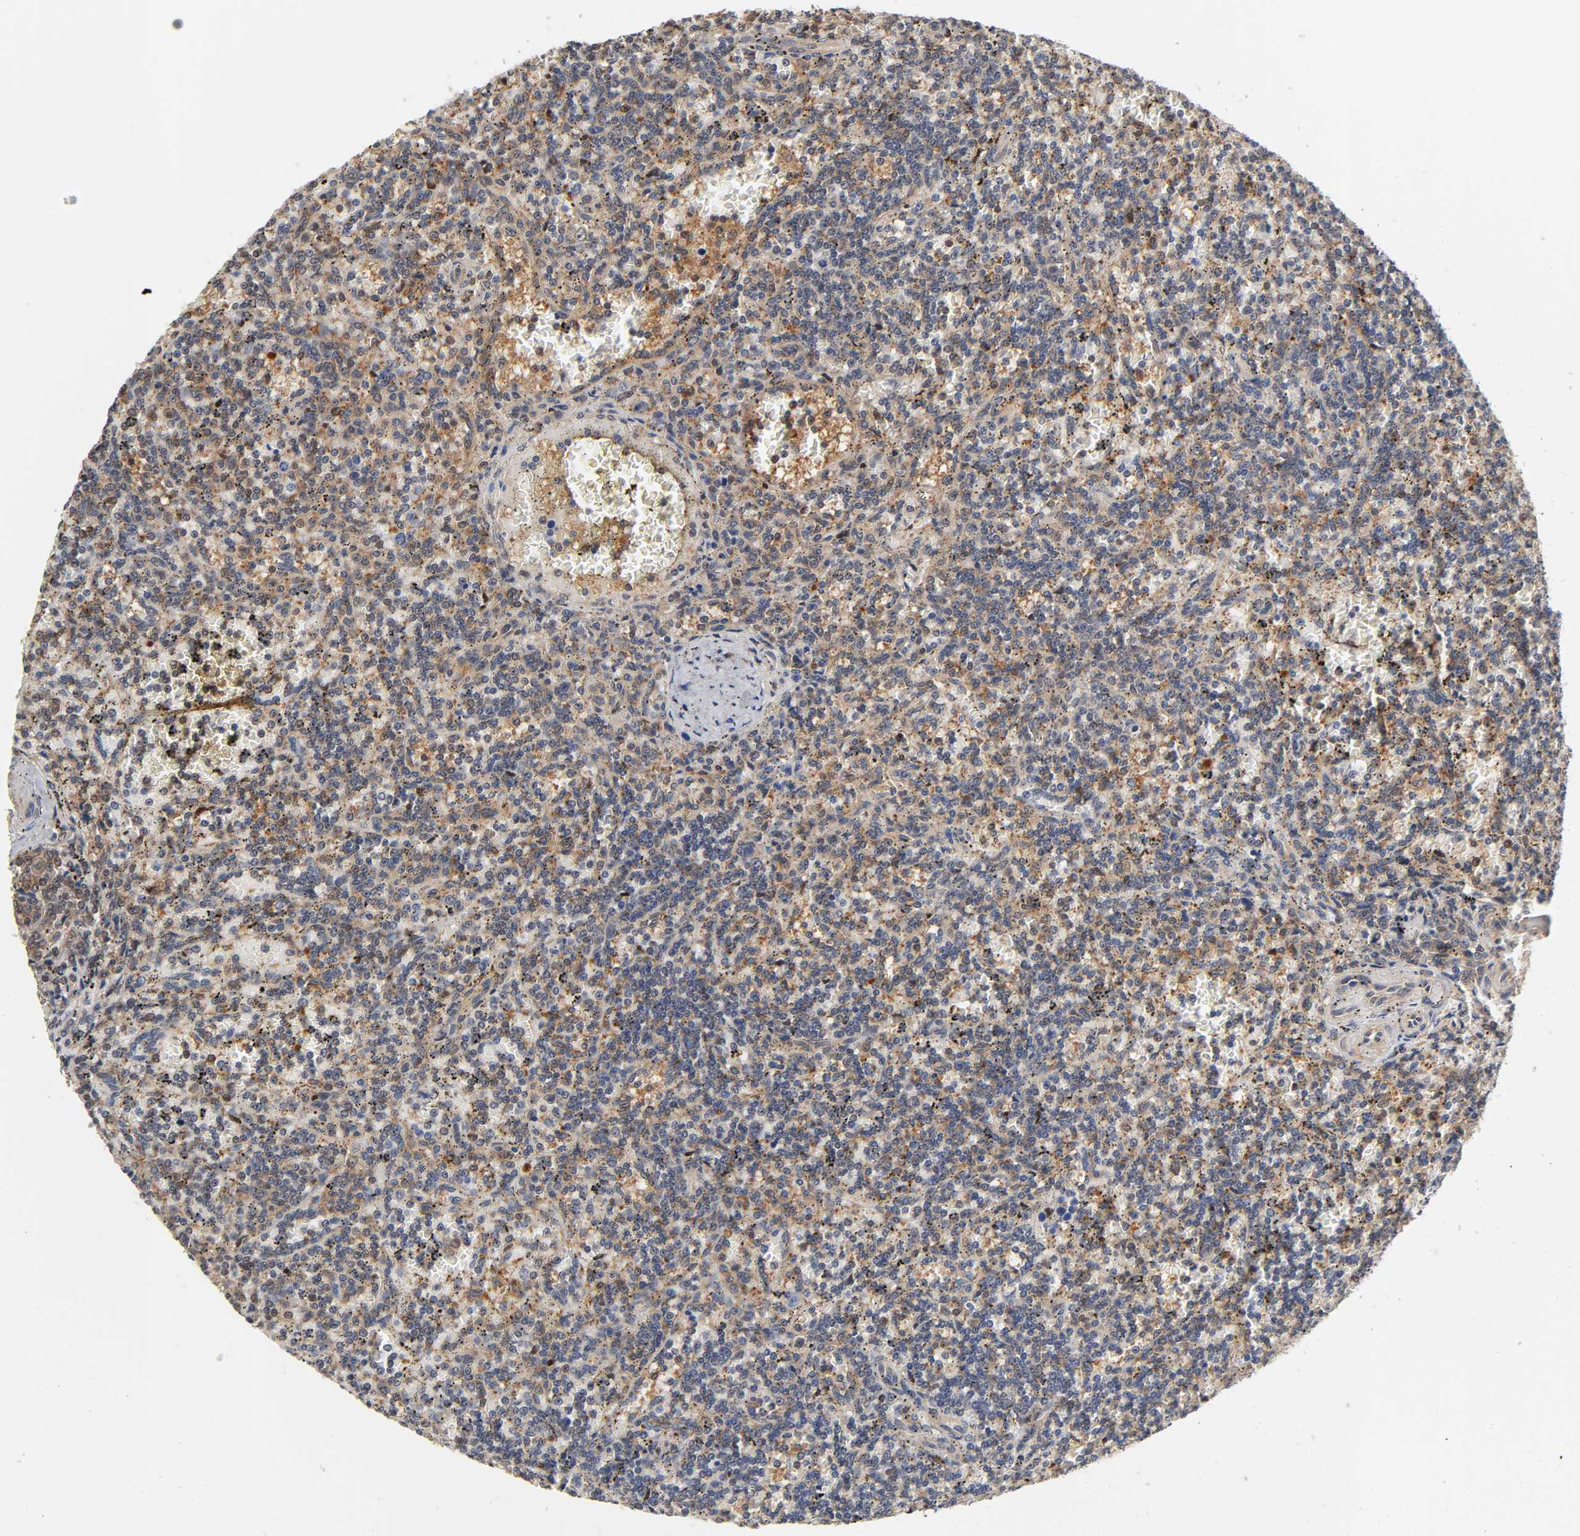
{"staining": {"intensity": "weak", "quantity": ">75%", "location": "cytoplasmic/membranous"}, "tissue": "lymphoma", "cell_type": "Tumor cells", "image_type": "cancer", "snomed": [{"axis": "morphology", "description": "Malignant lymphoma, non-Hodgkin's type, Low grade"}, {"axis": "topography", "description": "Spleen"}], "caption": "Low-grade malignant lymphoma, non-Hodgkin's type stained for a protein exhibits weak cytoplasmic/membranous positivity in tumor cells.", "gene": "PDE5A", "patient": {"sex": "male", "age": 73}}